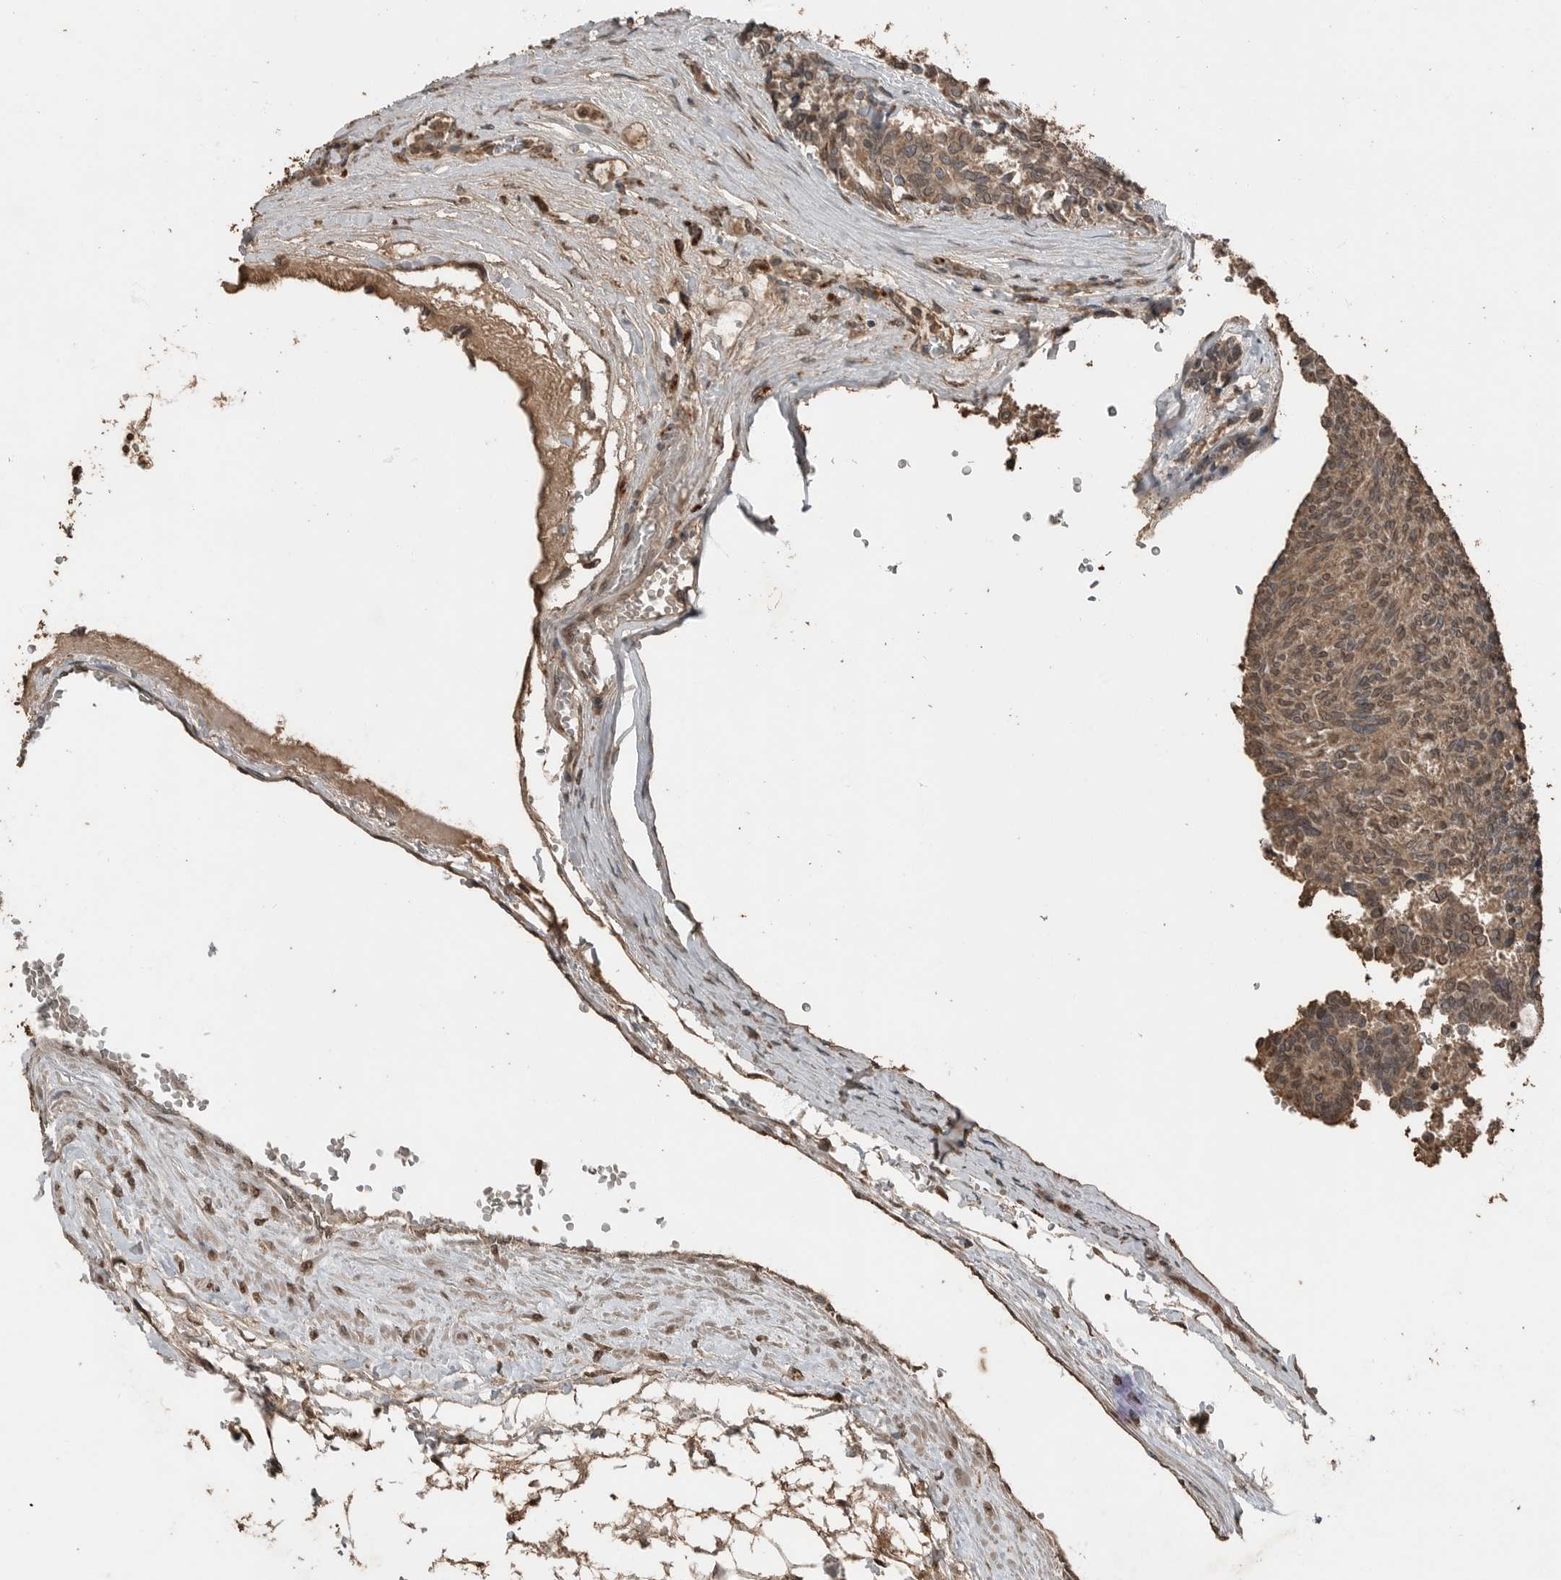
{"staining": {"intensity": "moderate", "quantity": ">75%", "location": "cytoplasmic/membranous,nuclear"}, "tissue": "carcinoid", "cell_type": "Tumor cells", "image_type": "cancer", "snomed": [{"axis": "morphology", "description": "Carcinoid, malignant, NOS"}, {"axis": "topography", "description": "Pancreas"}], "caption": "The photomicrograph displays a brown stain indicating the presence of a protein in the cytoplasmic/membranous and nuclear of tumor cells in carcinoid.", "gene": "BLZF1", "patient": {"sex": "female", "age": 54}}